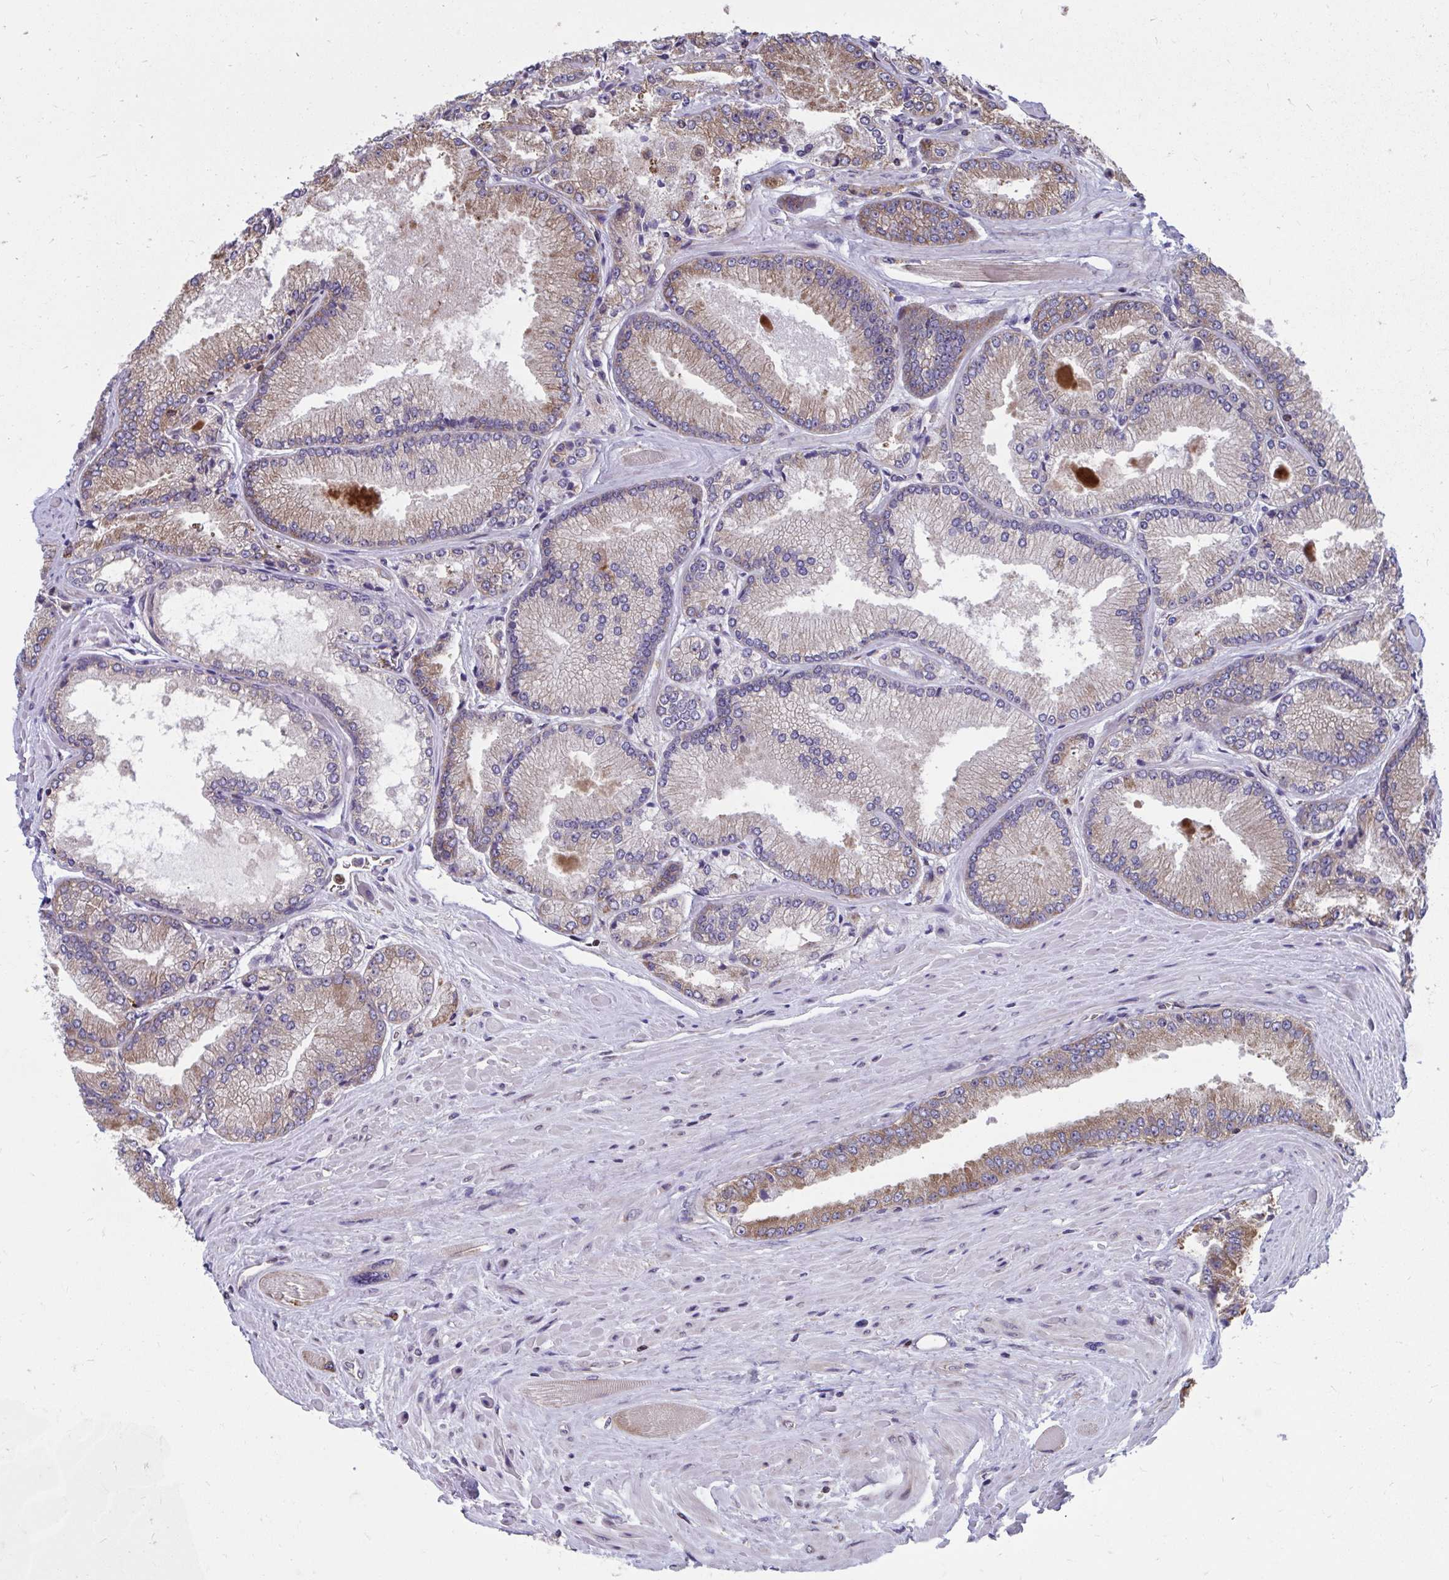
{"staining": {"intensity": "moderate", "quantity": "<25%", "location": "cytoplasmic/membranous"}, "tissue": "prostate cancer", "cell_type": "Tumor cells", "image_type": "cancer", "snomed": [{"axis": "morphology", "description": "Adenocarcinoma, Low grade"}, {"axis": "topography", "description": "Prostate"}], "caption": "IHC of human prostate cancer exhibits low levels of moderate cytoplasmic/membranous expression in approximately <25% of tumor cells.", "gene": "ZNF778", "patient": {"sex": "male", "age": 67}}